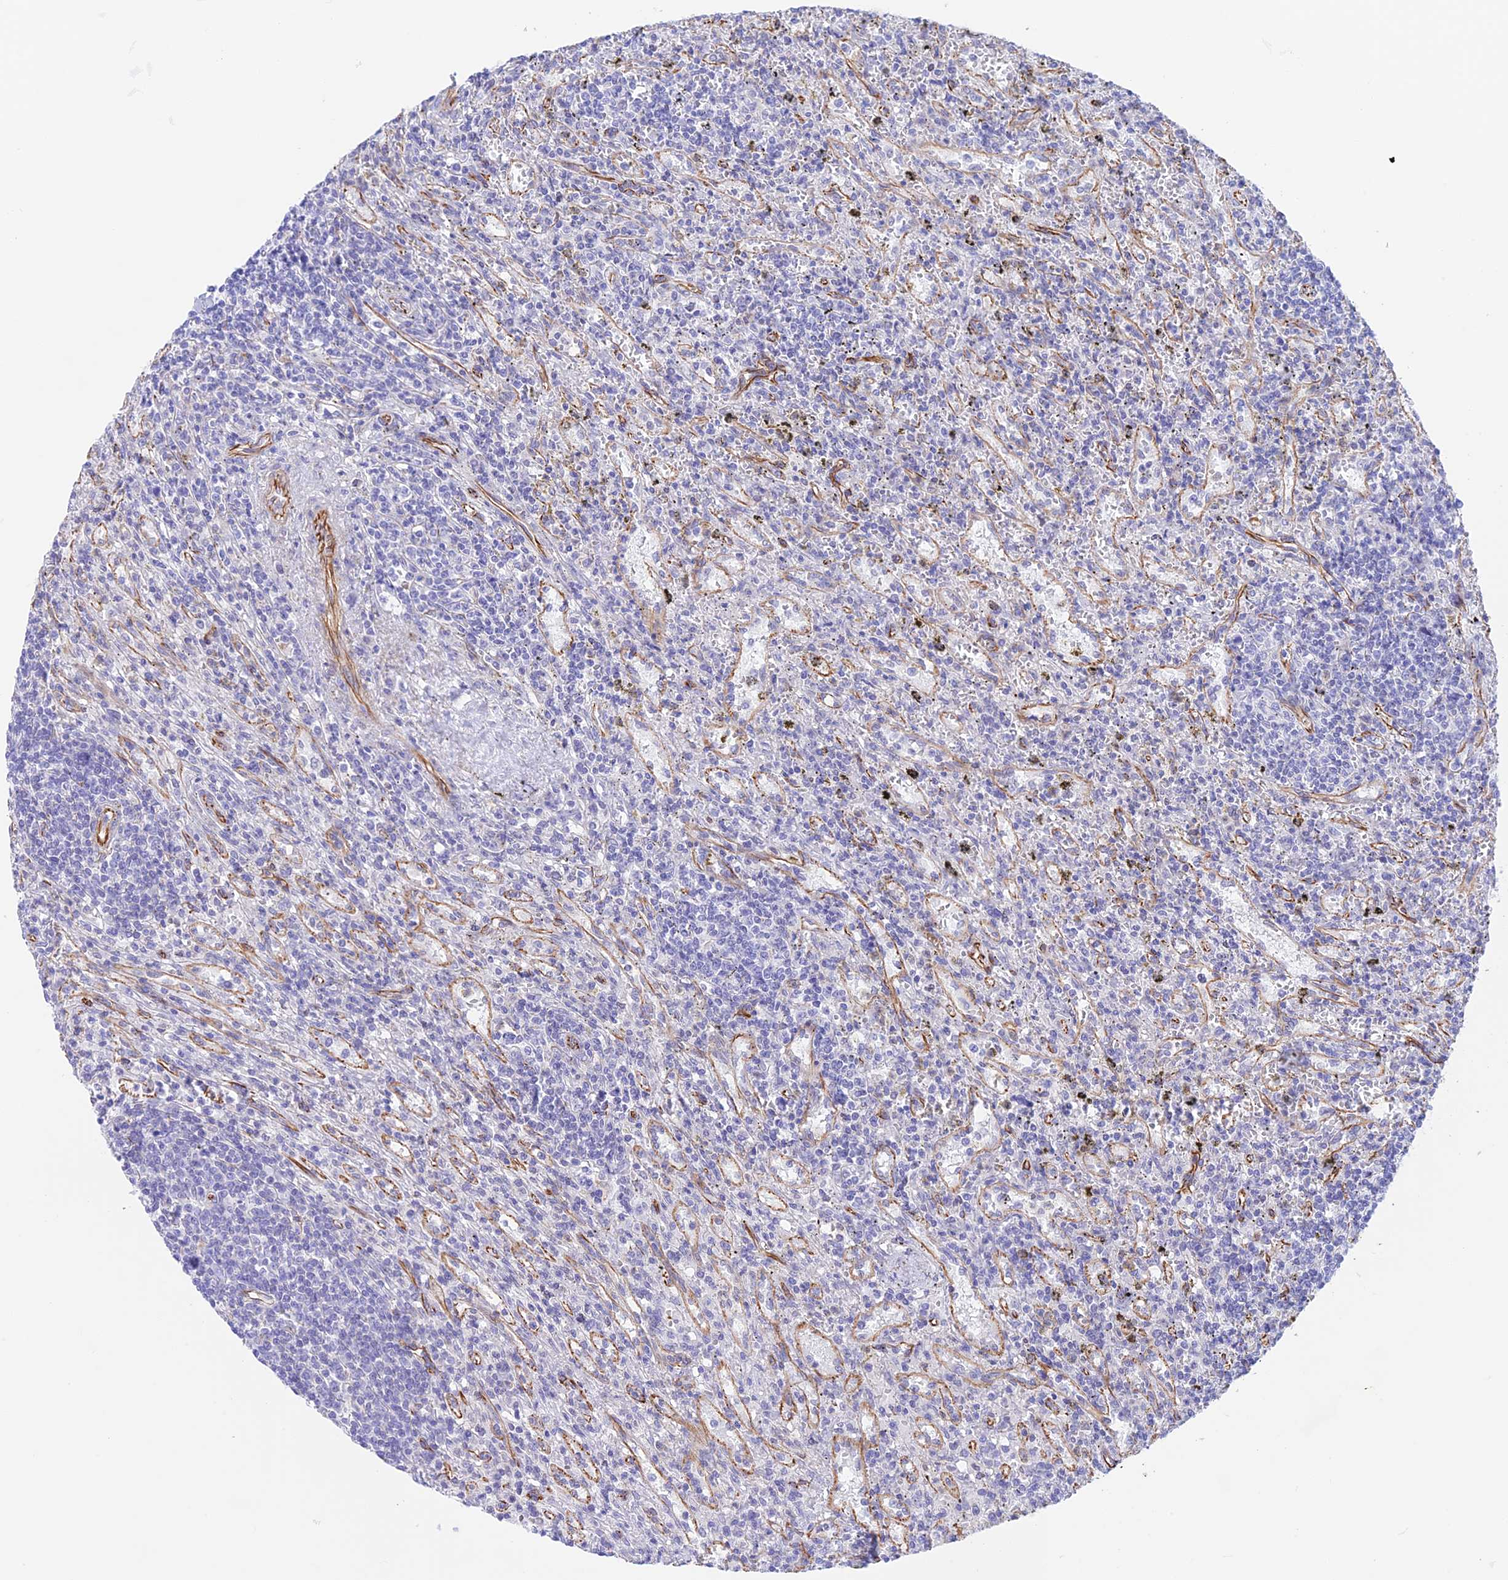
{"staining": {"intensity": "negative", "quantity": "none", "location": "none"}, "tissue": "lymphoma", "cell_type": "Tumor cells", "image_type": "cancer", "snomed": [{"axis": "morphology", "description": "Malignant lymphoma, non-Hodgkin's type, Low grade"}, {"axis": "topography", "description": "Spleen"}], "caption": "Immunohistochemistry (IHC) histopathology image of neoplastic tissue: malignant lymphoma, non-Hodgkin's type (low-grade) stained with DAB exhibits no significant protein staining in tumor cells. (Brightfield microscopy of DAB immunohistochemistry at high magnification).", "gene": "ZNF652", "patient": {"sex": "male", "age": 76}}